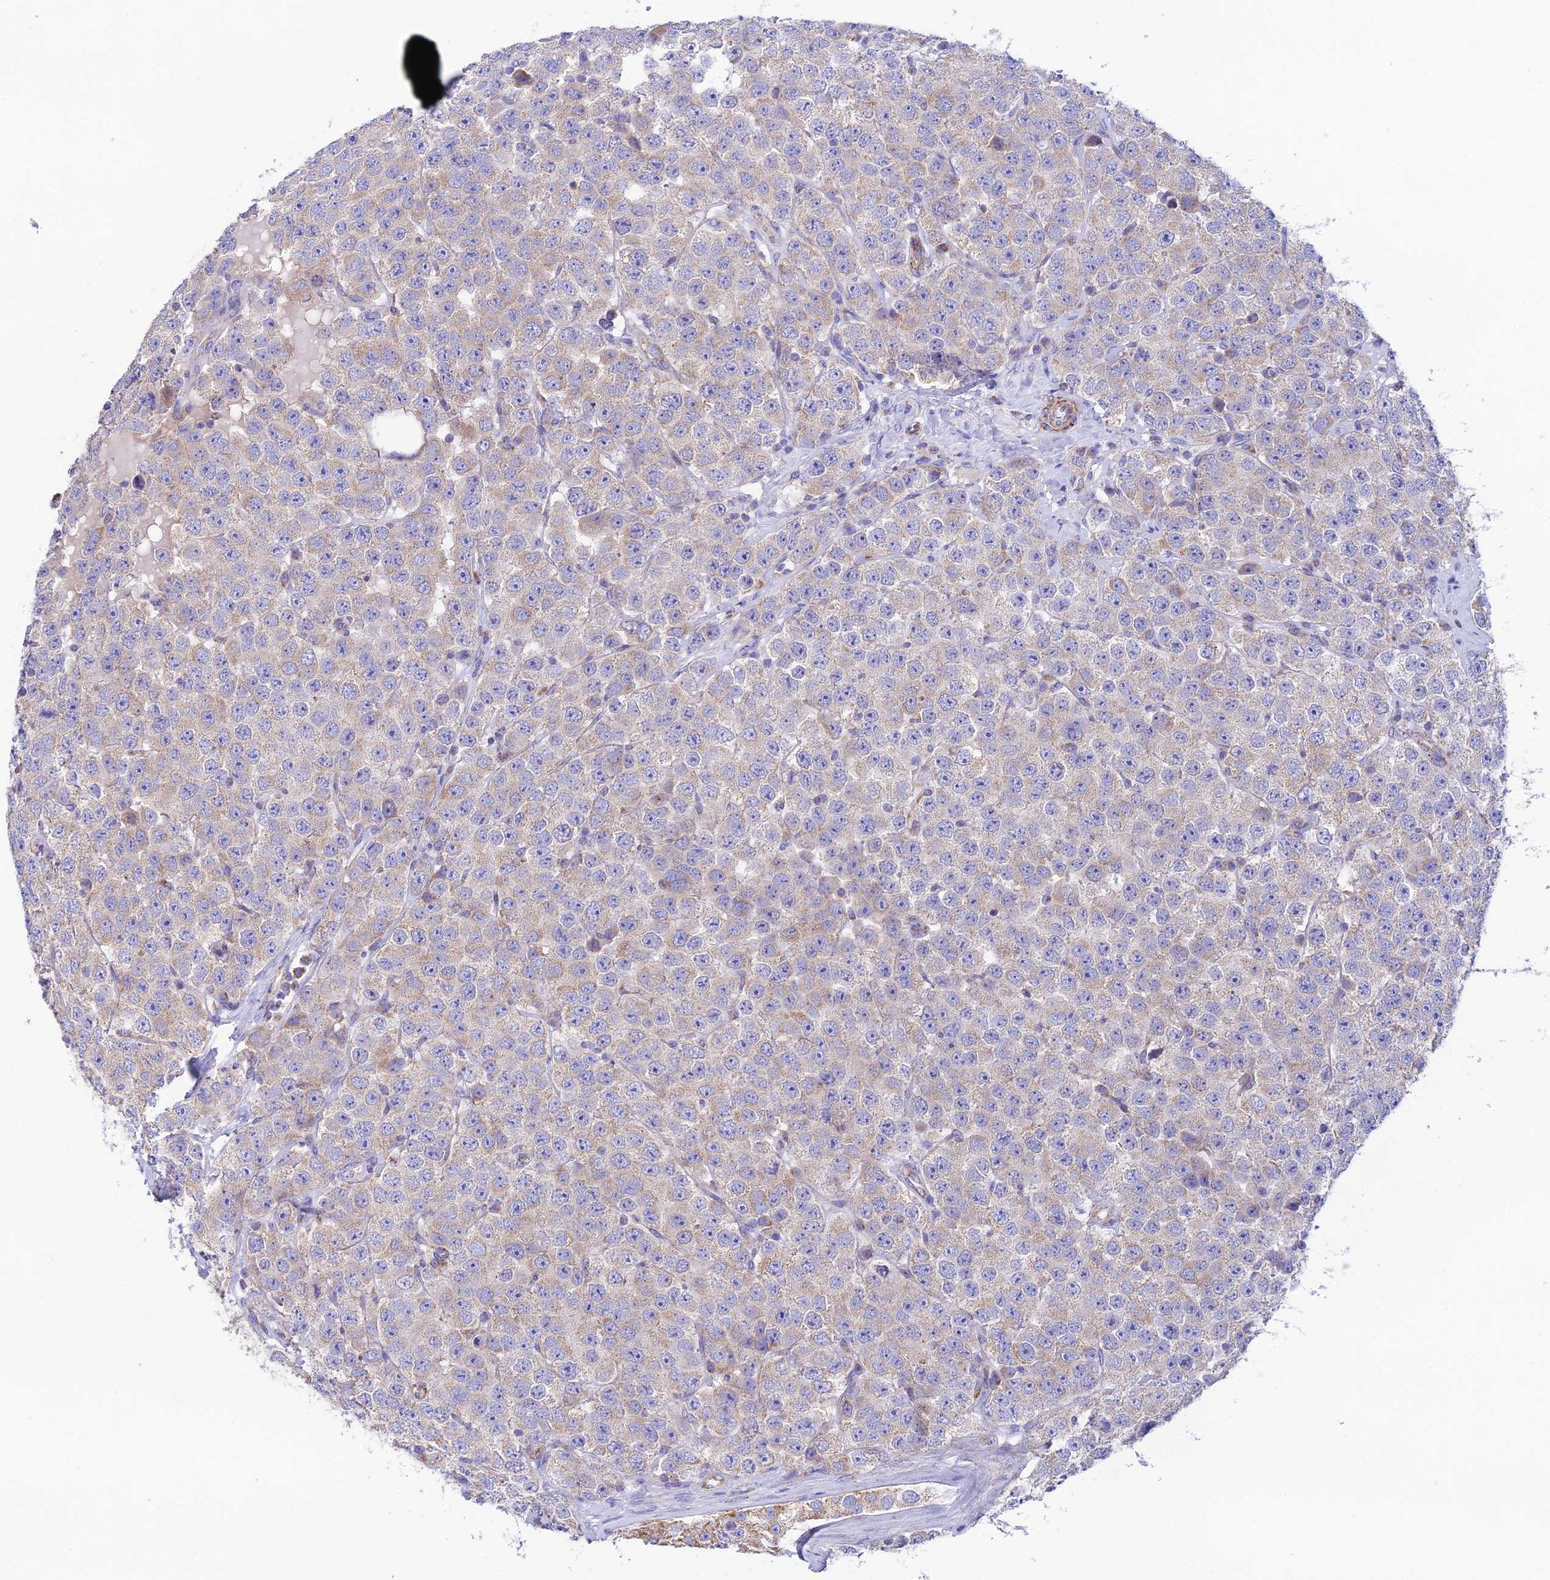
{"staining": {"intensity": "weak", "quantity": "25%-75%", "location": "cytoplasmic/membranous"}, "tissue": "testis cancer", "cell_type": "Tumor cells", "image_type": "cancer", "snomed": [{"axis": "morphology", "description": "Seminoma, NOS"}, {"axis": "topography", "description": "Testis"}], "caption": "The photomicrograph displays immunohistochemical staining of seminoma (testis). There is weak cytoplasmic/membranous expression is seen in approximately 25%-75% of tumor cells. The protein is shown in brown color, while the nuclei are stained blue.", "gene": "HSDL2", "patient": {"sex": "male", "age": 28}}